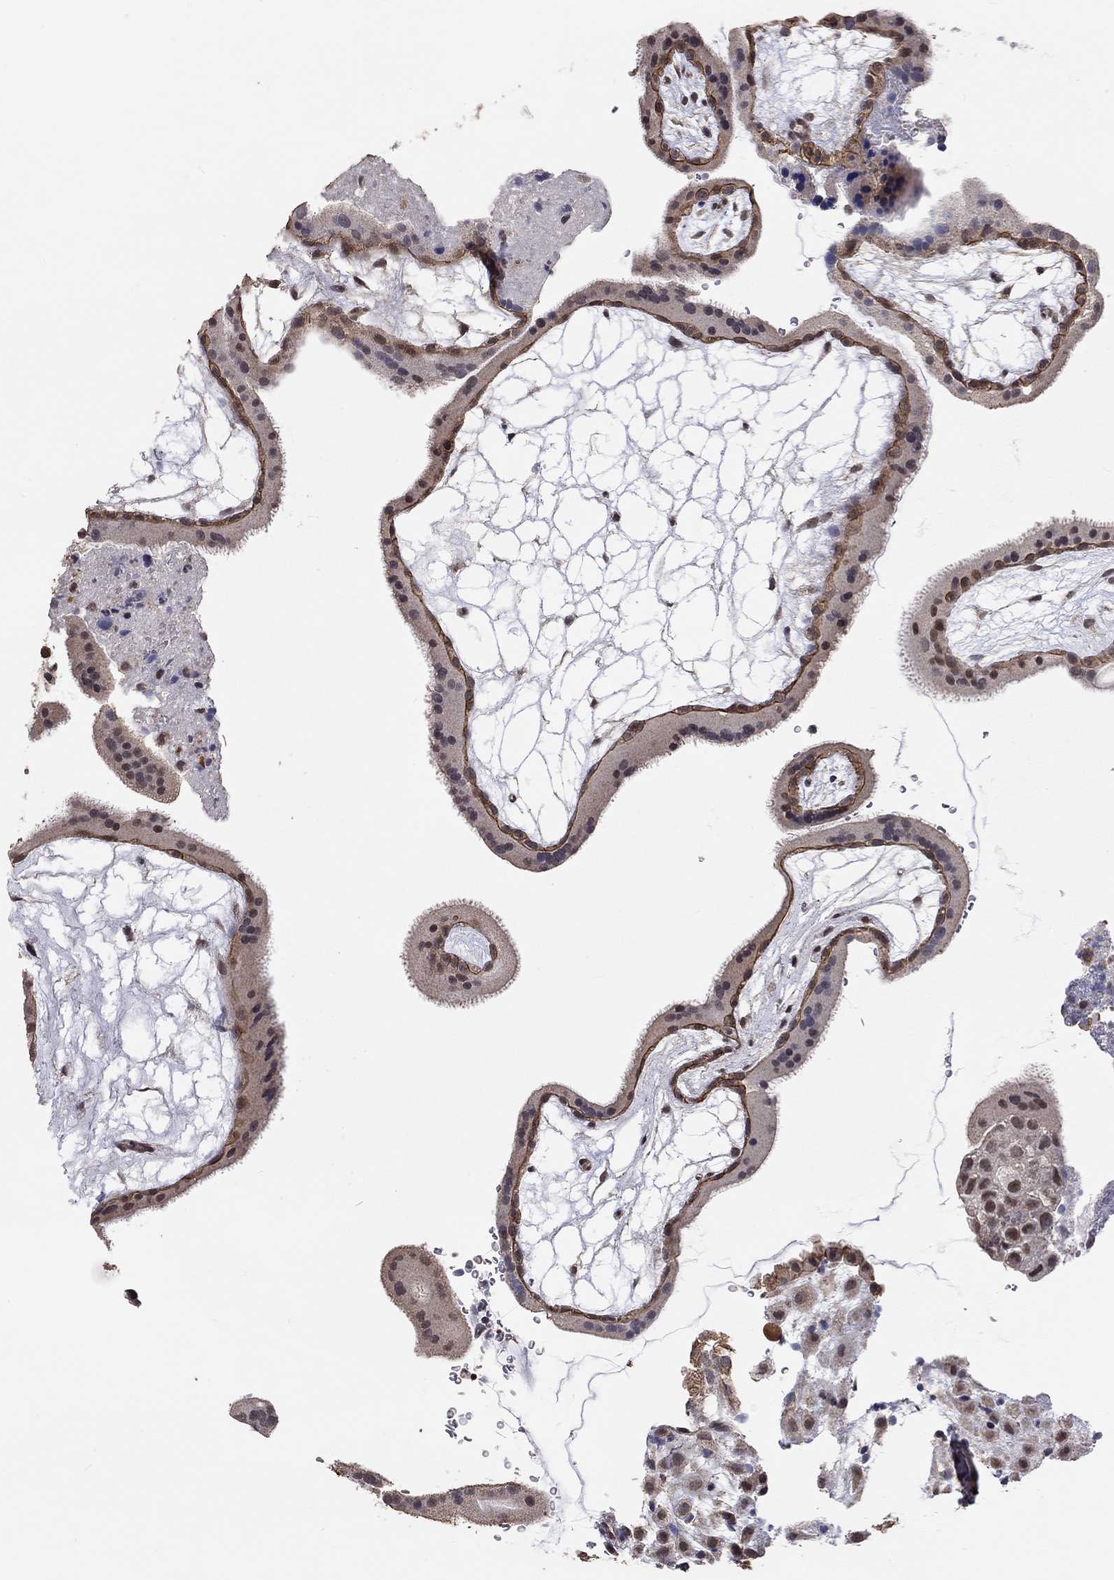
{"staining": {"intensity": "negative", "quantity": "none", "location": "none"}, "tissue": "placenta", "cell_type": "Decidual cells", "image_type": "normal", "snomed": [{"axis": "morphology", "description": "Normal tissue, NOS"}, {"axis": "topography", "description": "Placenta"}], "caption": "Decidual cells are negative for protein expression in normal human placenta. The staining is performed using DAB brown chromogen with nuclei counter-stained in using hematoxylin.", "gene": "ANKRA2", "patient": {"sex": "female", "age": 19}}